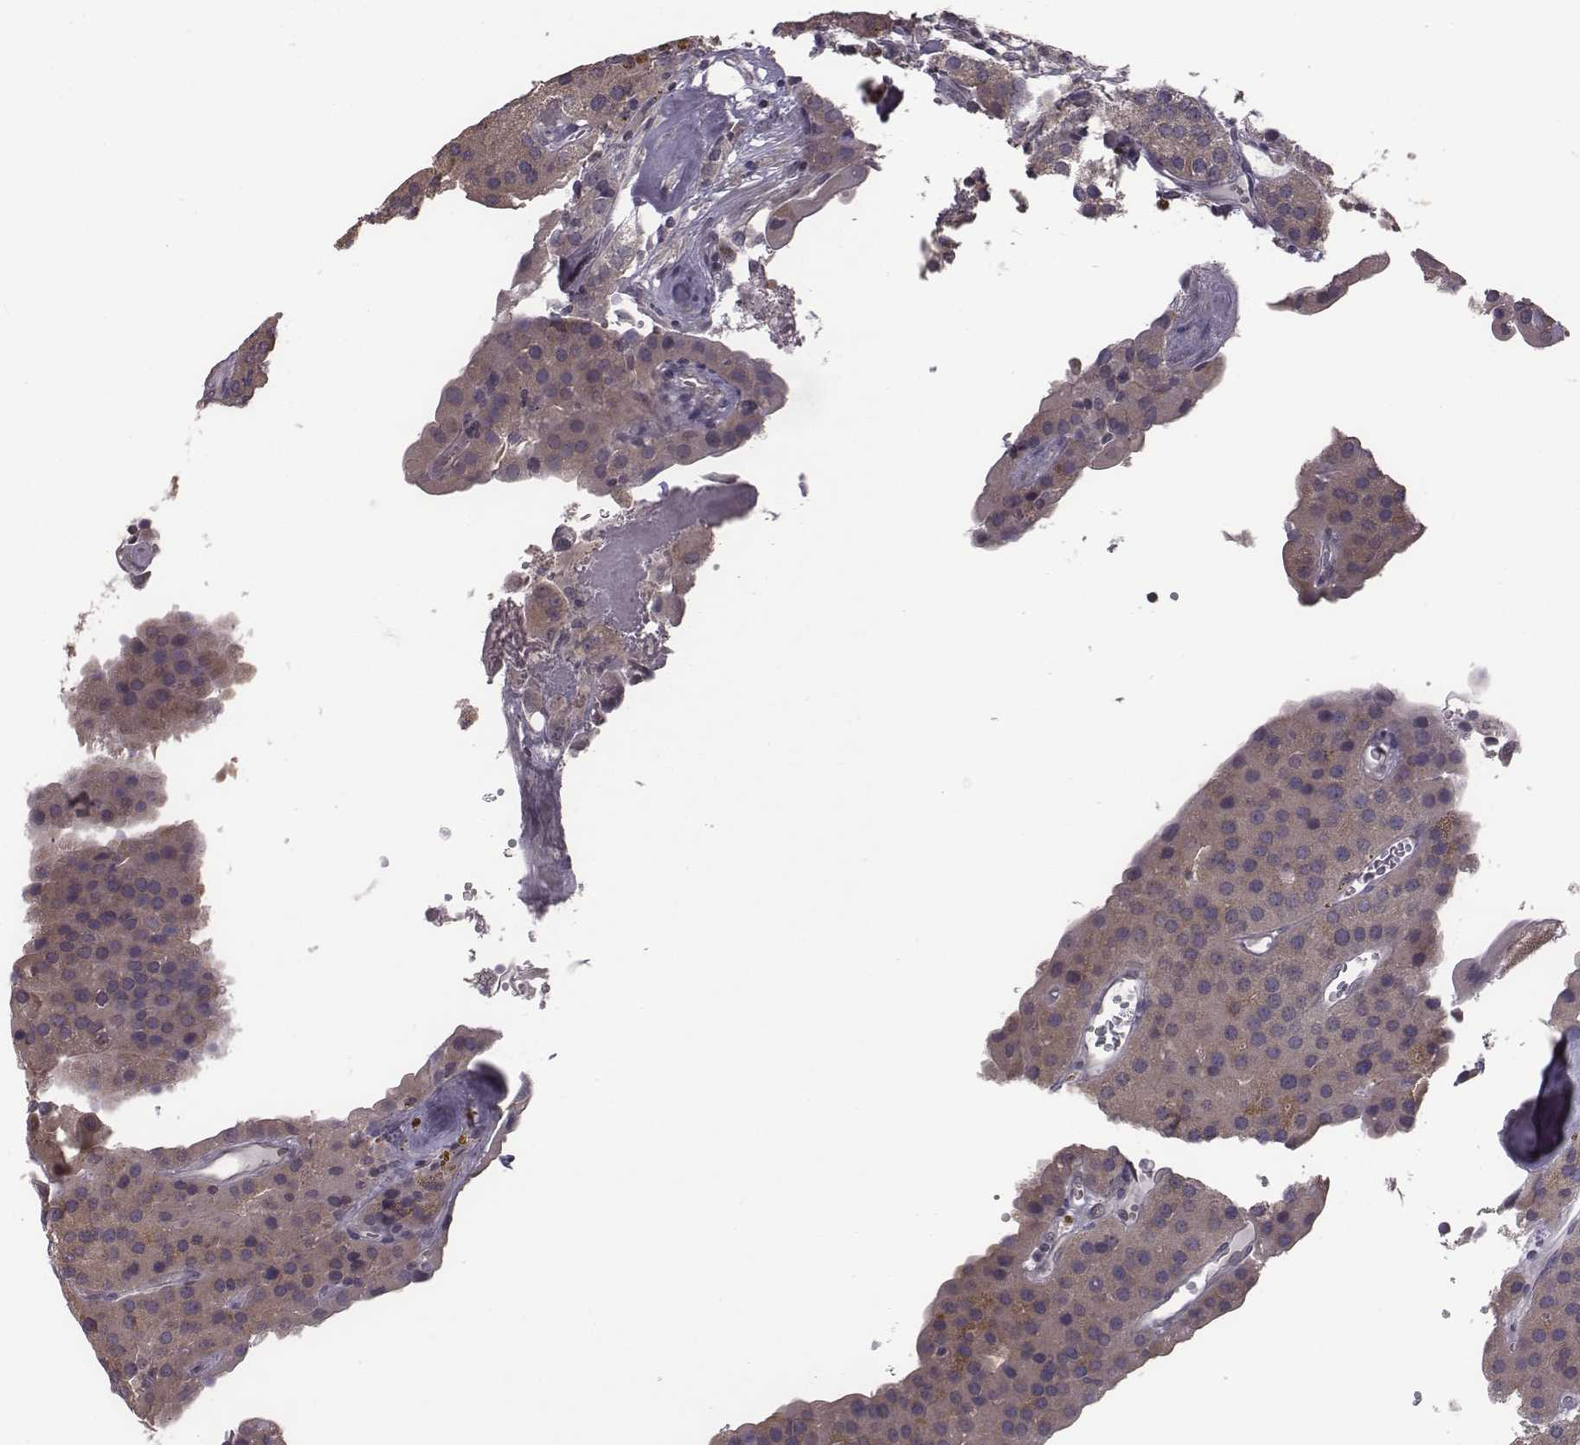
{"staining": {"intensity": "weak", "quantity": ">75%", "location": "cytoplasmic/membranous"}, "tissue": "parathyroid gland", "cell_type": "Glandular cells", "image_type": "normal", "snomed": [{"axis": "morphology", "description": "Normal tissue, NOS"}, {"axis": "morphology", "description": "Adenoma, NOS"}, {"axis": "topography", "description": "Parathyroid gland"}], "caption": "DAB (3,3'-diaminobenzidine) immunohistochemical staining of benign human parathyroid gland displays weak cytoplasmic/membranous protein staining in approximately >75% of glandular cells. The staining was performed using DAB to visualize the protein expression in brown, while the nuclei were stained in blue with hematoxylin (Magnification: 20x).", "gene": "BICDL1", "patient": {"sex": "female", "age": 86}}